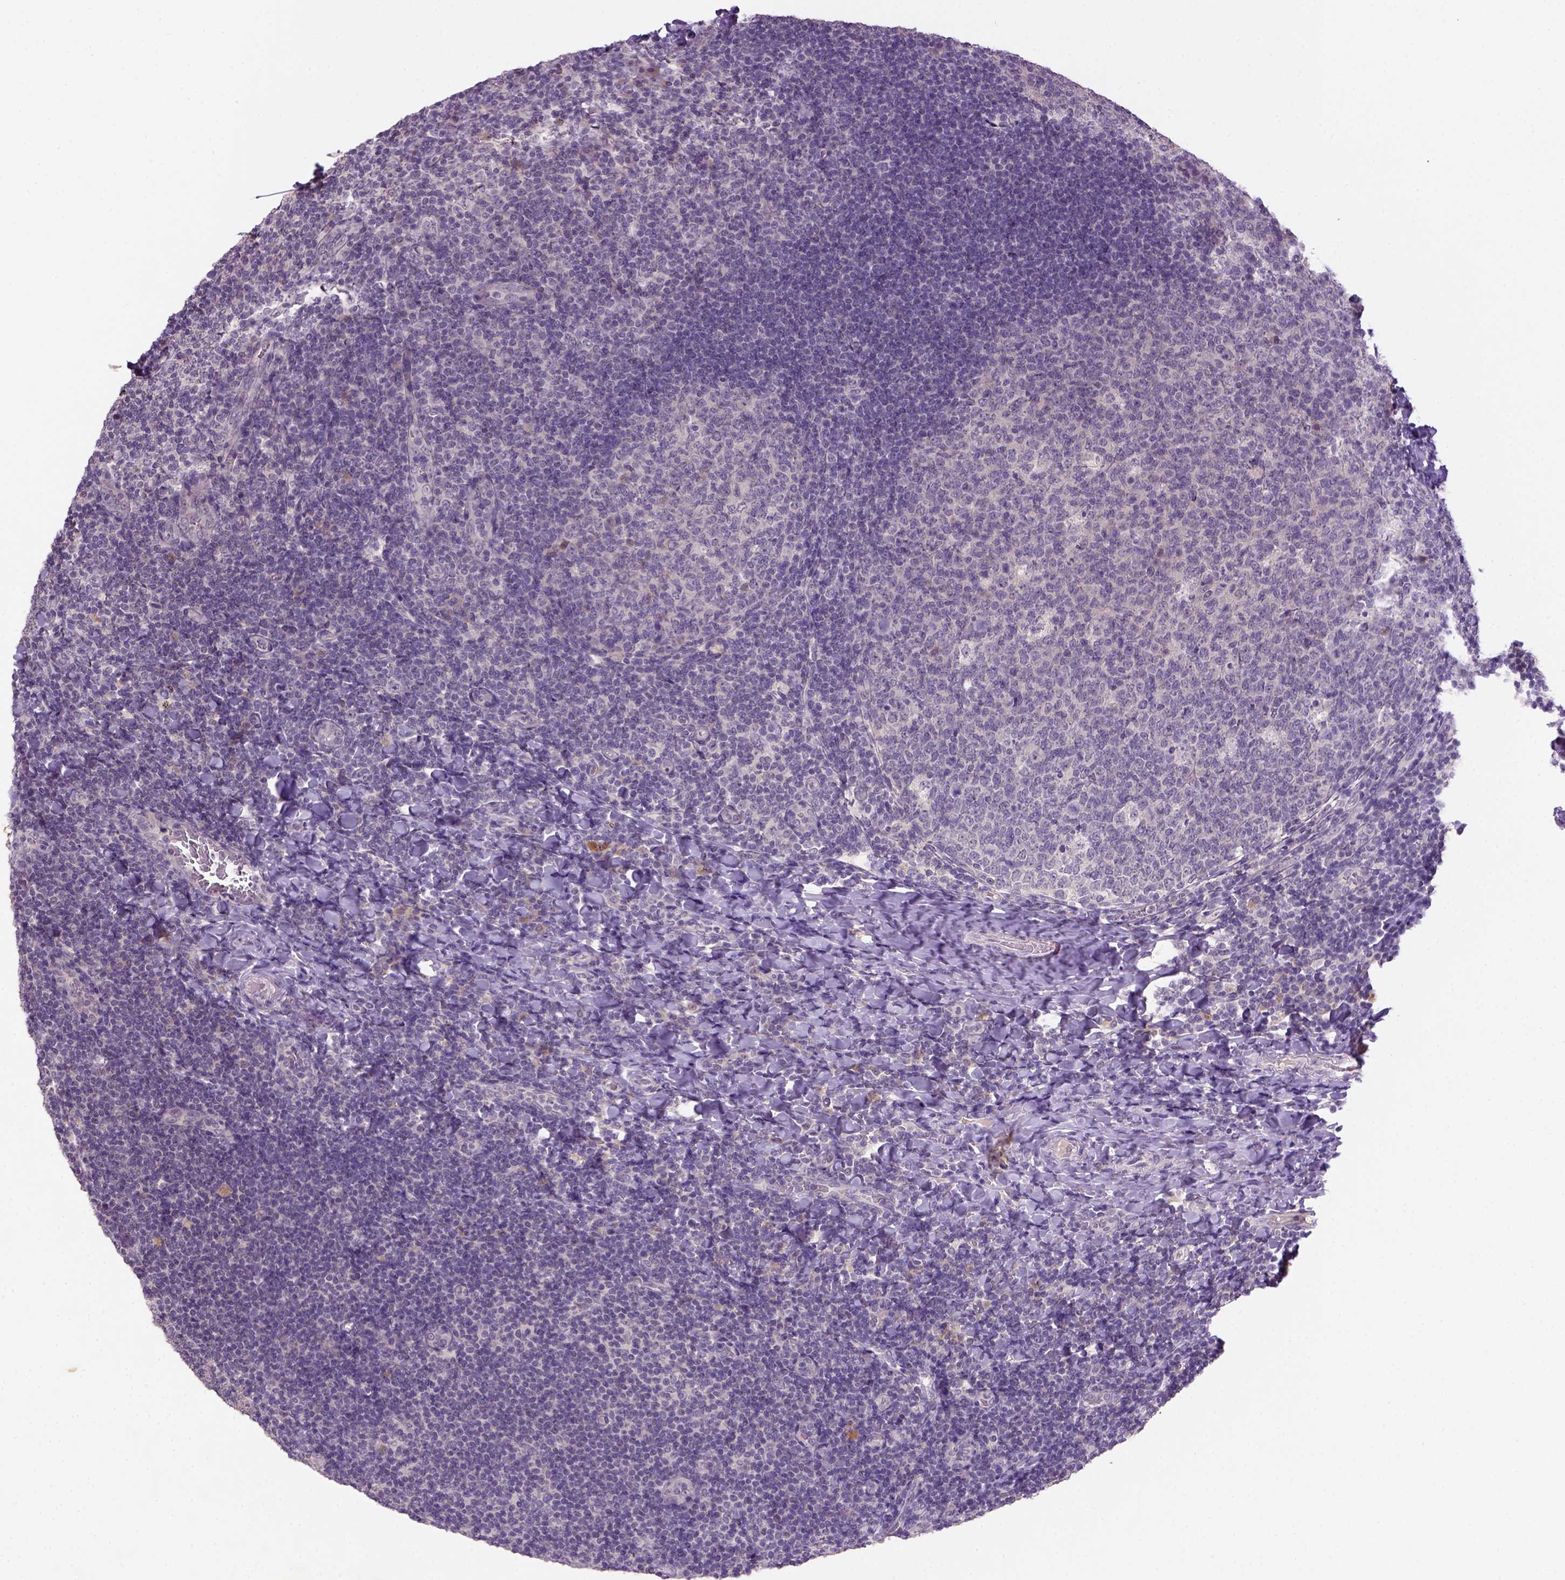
{"staining": {"intensity": "negative", "quantity": "none", "location": "none"}, "tissue": "tonsil", "cell_type": "Germinal center cells", "image_type": "normal", "snomed": [{"axis": "morphology", "description": "Normal tissue, NOS"}, {"axis": "topography", "description": "Tonsil"}], "caption": "Immunohistochemical staining of normal human tonsil exhibits no significant staining in germinal center cells. (DAB (3,3'-diaminobenzidine) immunohistochemistry (IHC) with hematoxylin counter stain).", "gene": "NLGN2", "patient": {"sex": "male", "age": 17}}